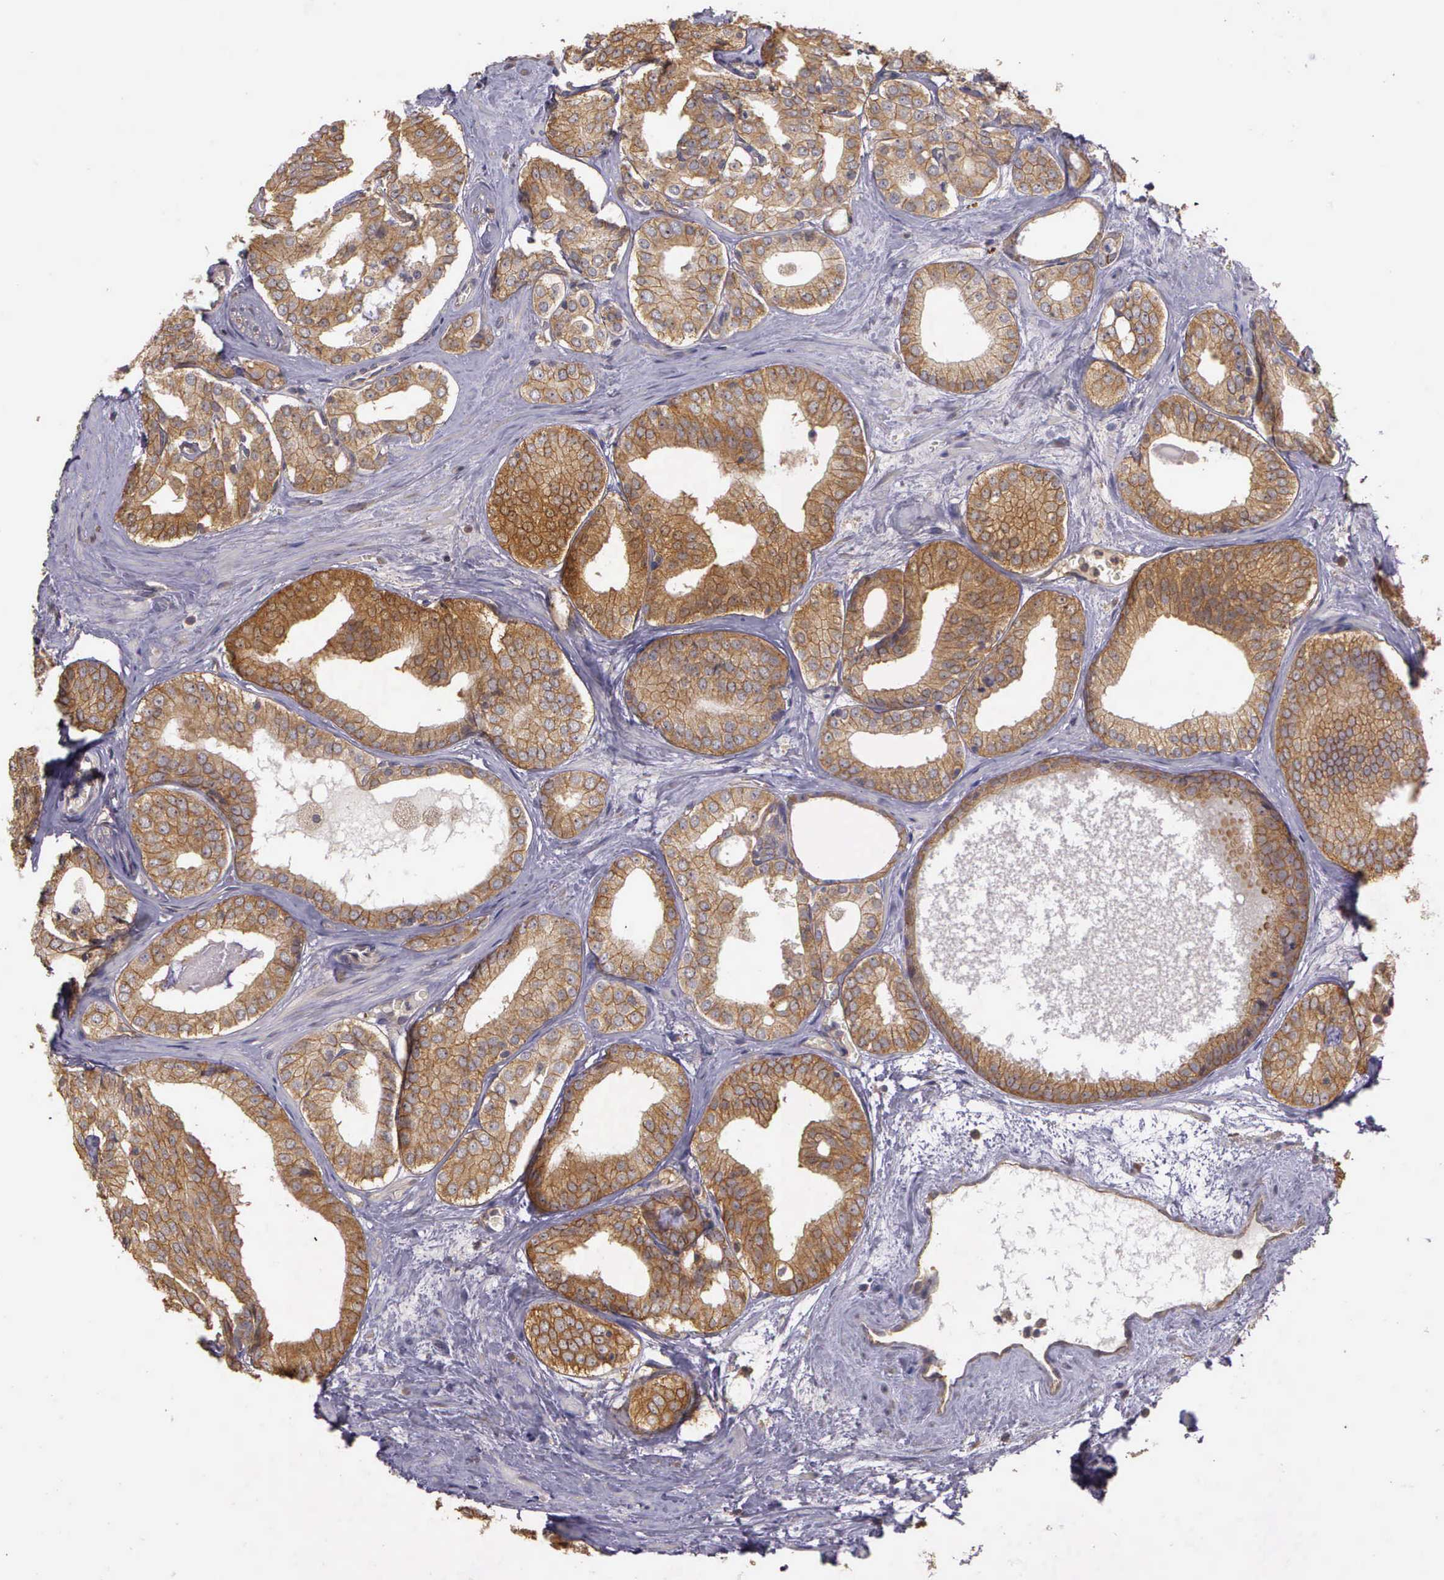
{"staining": {"intensity": "strong", "quantity": ">75%", "location": "cytoplasmic/membranous"}, "tissue": "prostate cancer", "cell_type": "Tumor cells", "image_type": "cancer", "snomed": [{"axis": "morphology", "description": "Adenocarcinoma, Medium grade"}, {"axis": "topography", "description": "Prostate"}], "caption": "Immunohistochemistry (DAB) staining of human adenocarcinoma (medium-grade) (prostate) shows strong cytoplasmic/membranous protein positivity in approximately >75% of tumor cells.", "gene": "EIF5", "patient": {"sex": "male", "age": 79}}